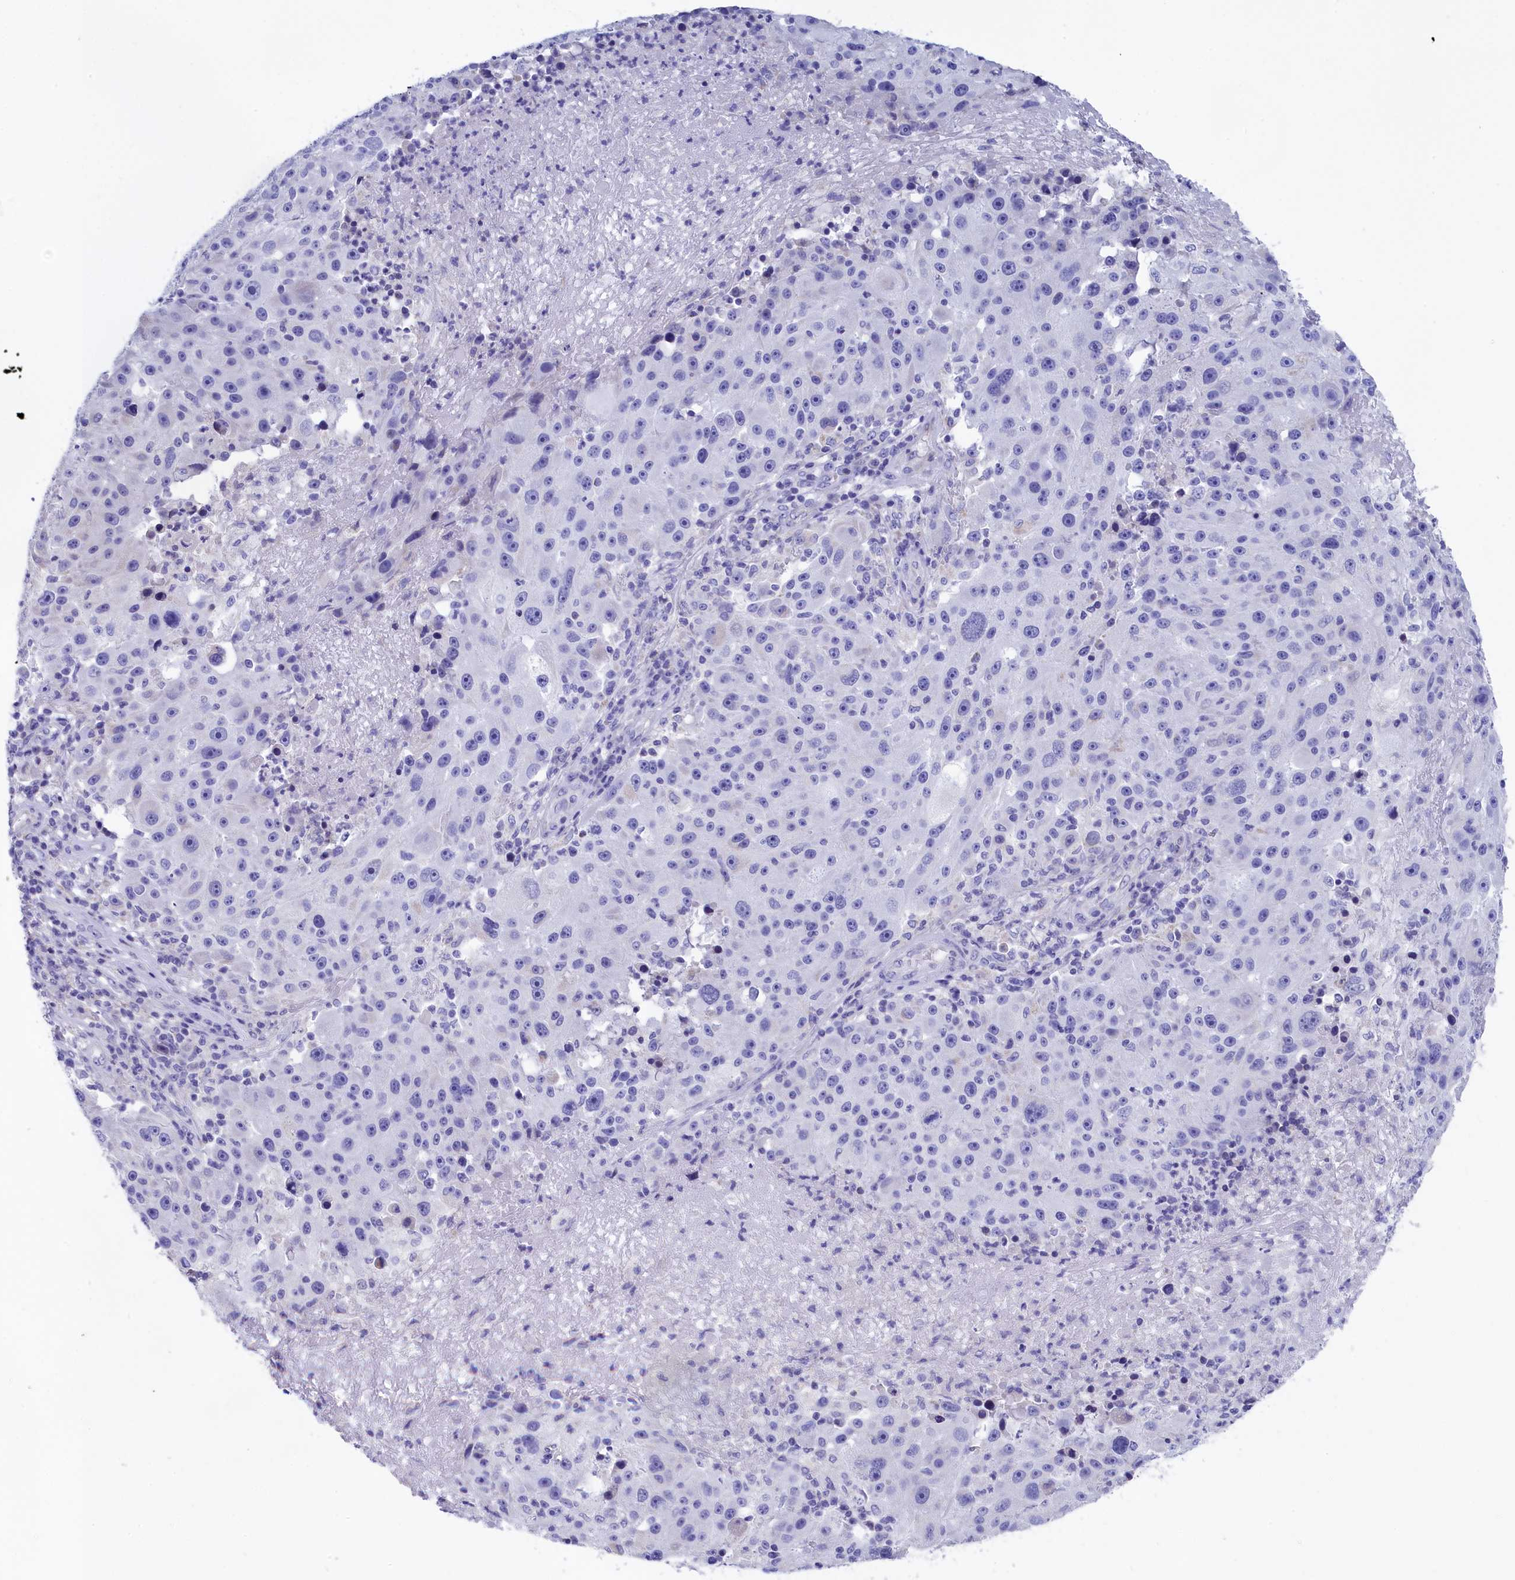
{"staining": {"intensity": "negative", "quantity": "none", "location": "none"}, "tissue": "melanoma", "cell_type": "Tumor cells", "image_type": "cancer", "snomed": [{"axis": "morphology", "description": "Malignant melanoma, NOS"}, {"axis": "topography", "description": "Skin"}], "caption": "Immunohistochemistry photomicrograph of malignant melanoma stained for a protein (brown), which shows no expression in tumor cells.", "gene": "PRDM12", "patient": {"sex": "male", "age": 53}}